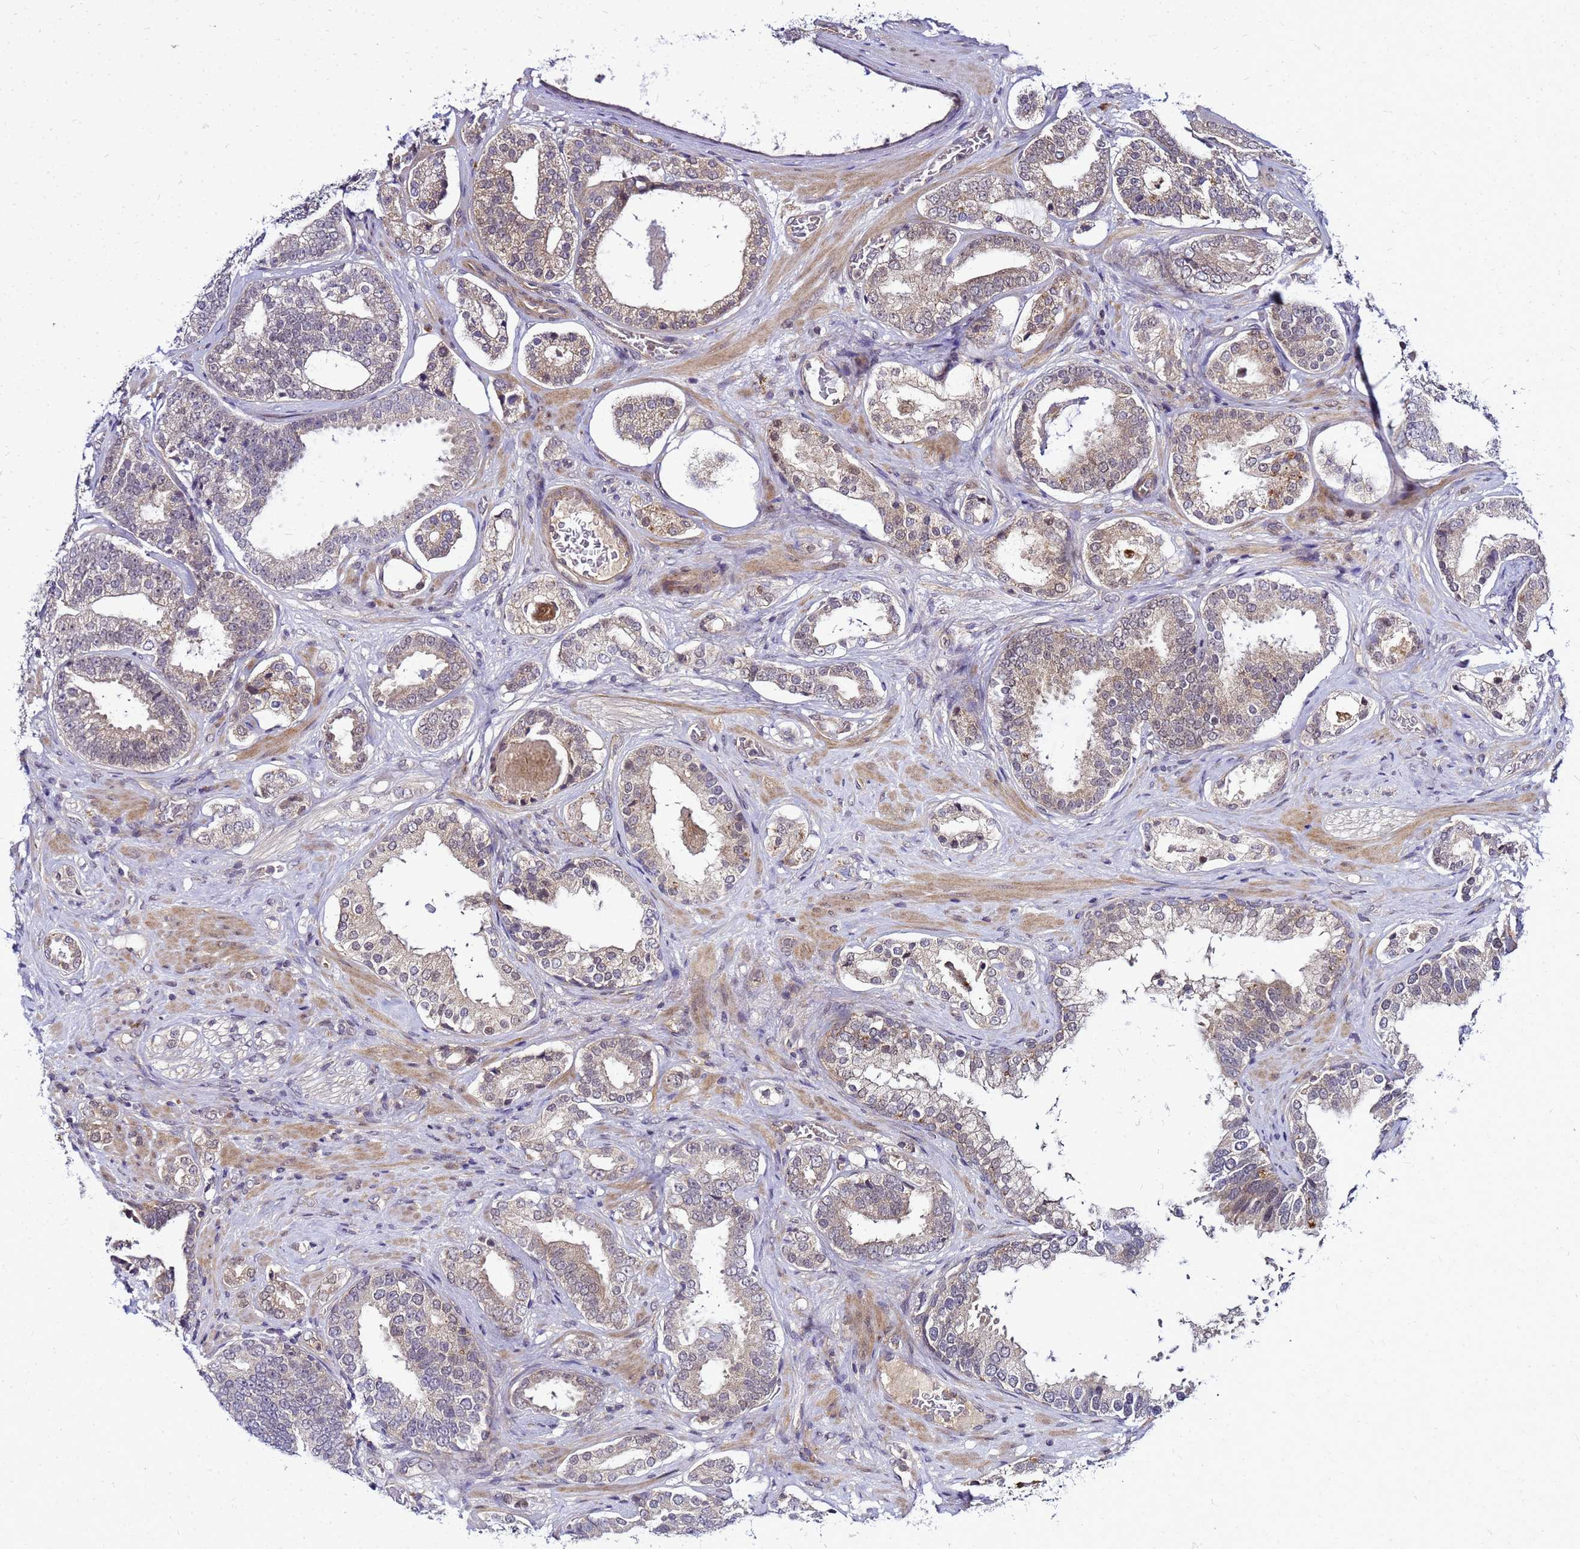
{"staining": {"intensity": "weak", "quantity": ">75%", "location": "cytoplasmic/membranous"}, "tissue": "prostate cancer", "cell_type": "Tumor cells", "image_type": "cancer", "snomed": [{"axis": "morphology", "description": "Adenocarcinoma, High grade"}, {"axis": "topography", "description": "Prostate"}], "caption": "A high-resolution histopathology image shows immunohistochemistry staining of prostate cancer, which displays weak cytoplasmic/membranous expression in approximately >75% of tumor cells.", "gene": "SAT1", "patient": {"sex": "male", "age": 60}}